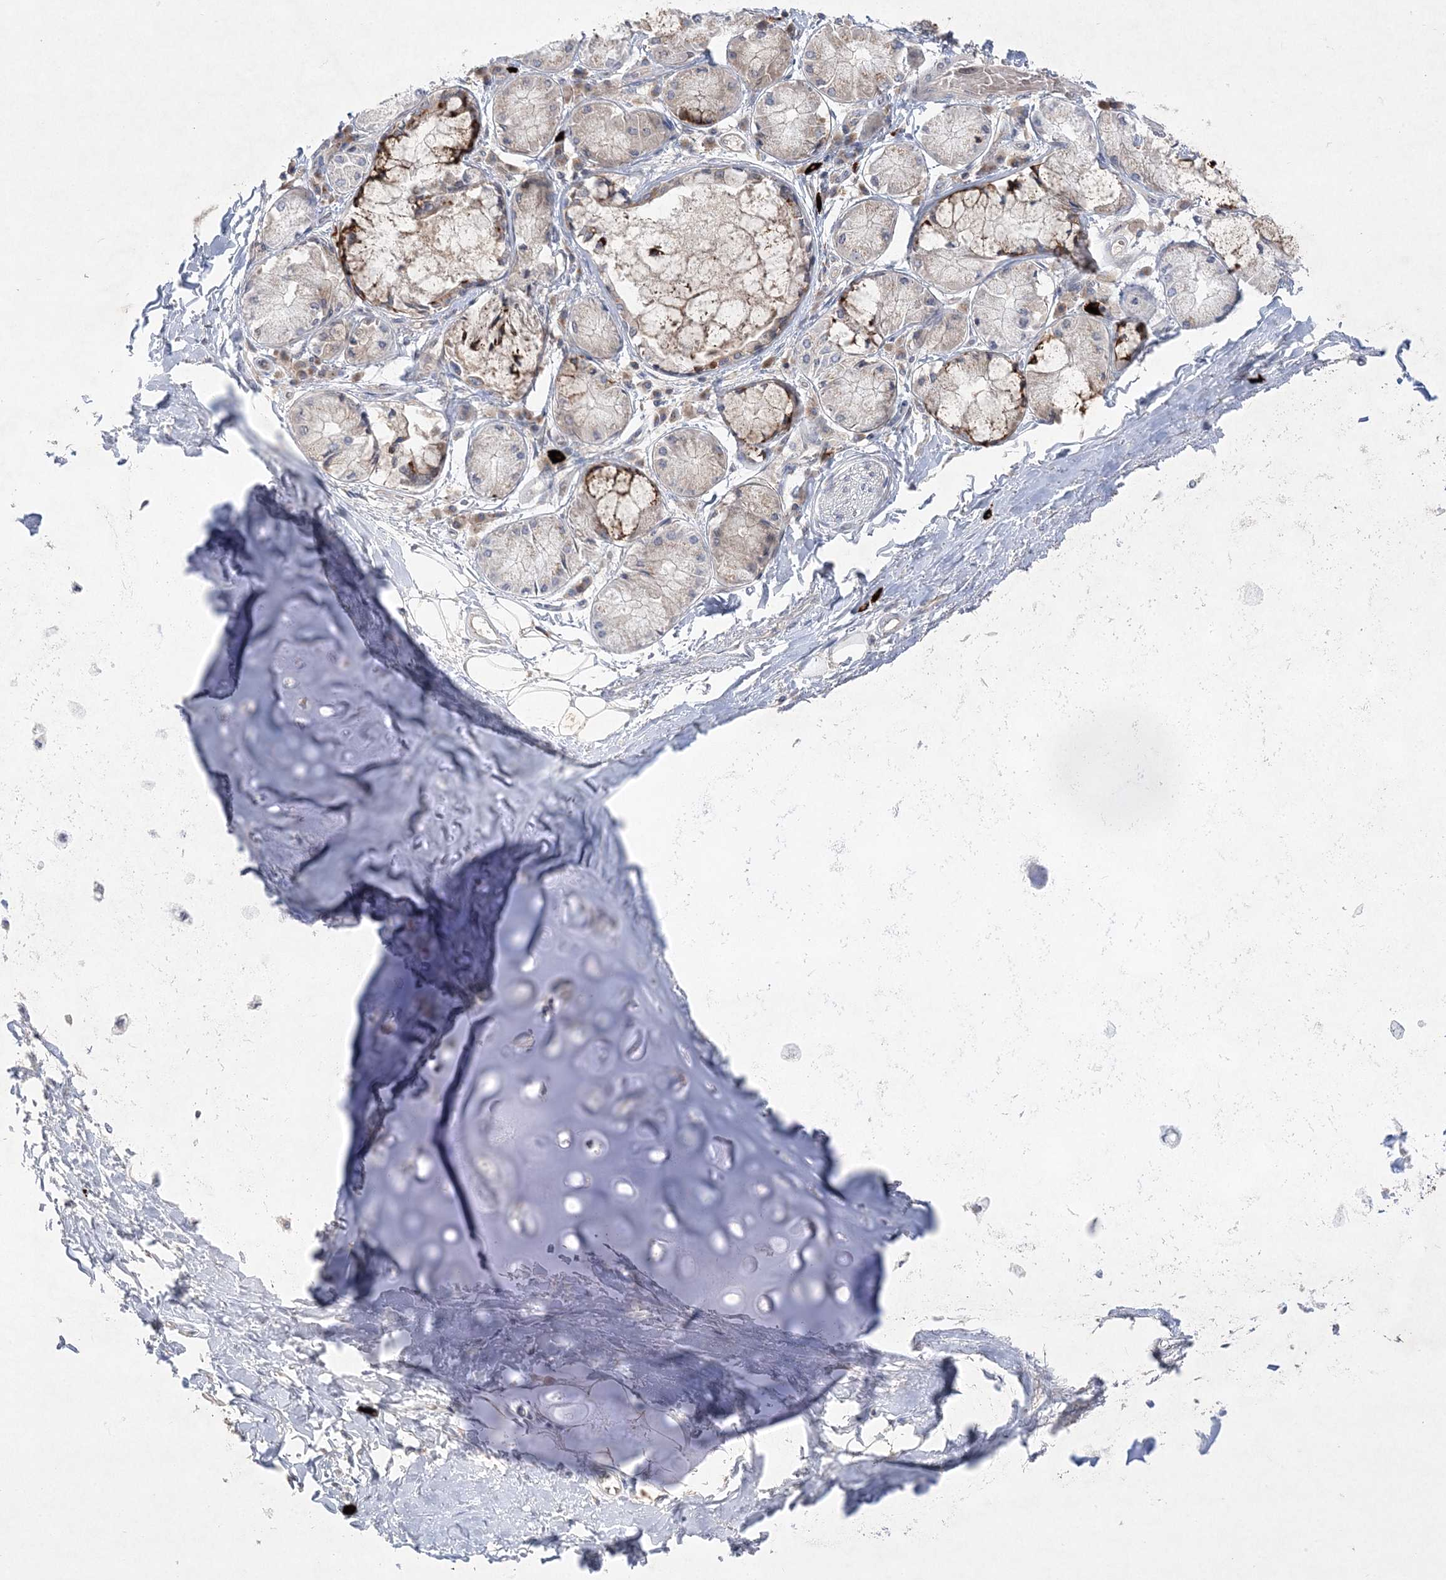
{"staining": {"intensity": "negative", "quantity": "none", "location": "none"}, "tissue": "adipose tissue", "cell_type": "Adipocytes", "image_type": "normal", "snomed": [{"axis": "morphology", "description": "Normal tissue, NOS"}, {"axis": "topography", "description": "Cartilage tissue"}, {"axis": "topography", "description": "Bronchus"}, {"axis": "topography", "description": "Lung"}, {"axis": "topography", "description": "Peripheral nerve tissue"}], "caption": "An immunohistochemistry (IHC) histopathology image of normal adipose tissue is shown. There is no staining in adipocytes of adipose tissue. (DAB (3,3'-diaminobenzidine) IHC, high magnification).", "gene": "CLNK", "patient": {"sex": "female", "age": 49}}